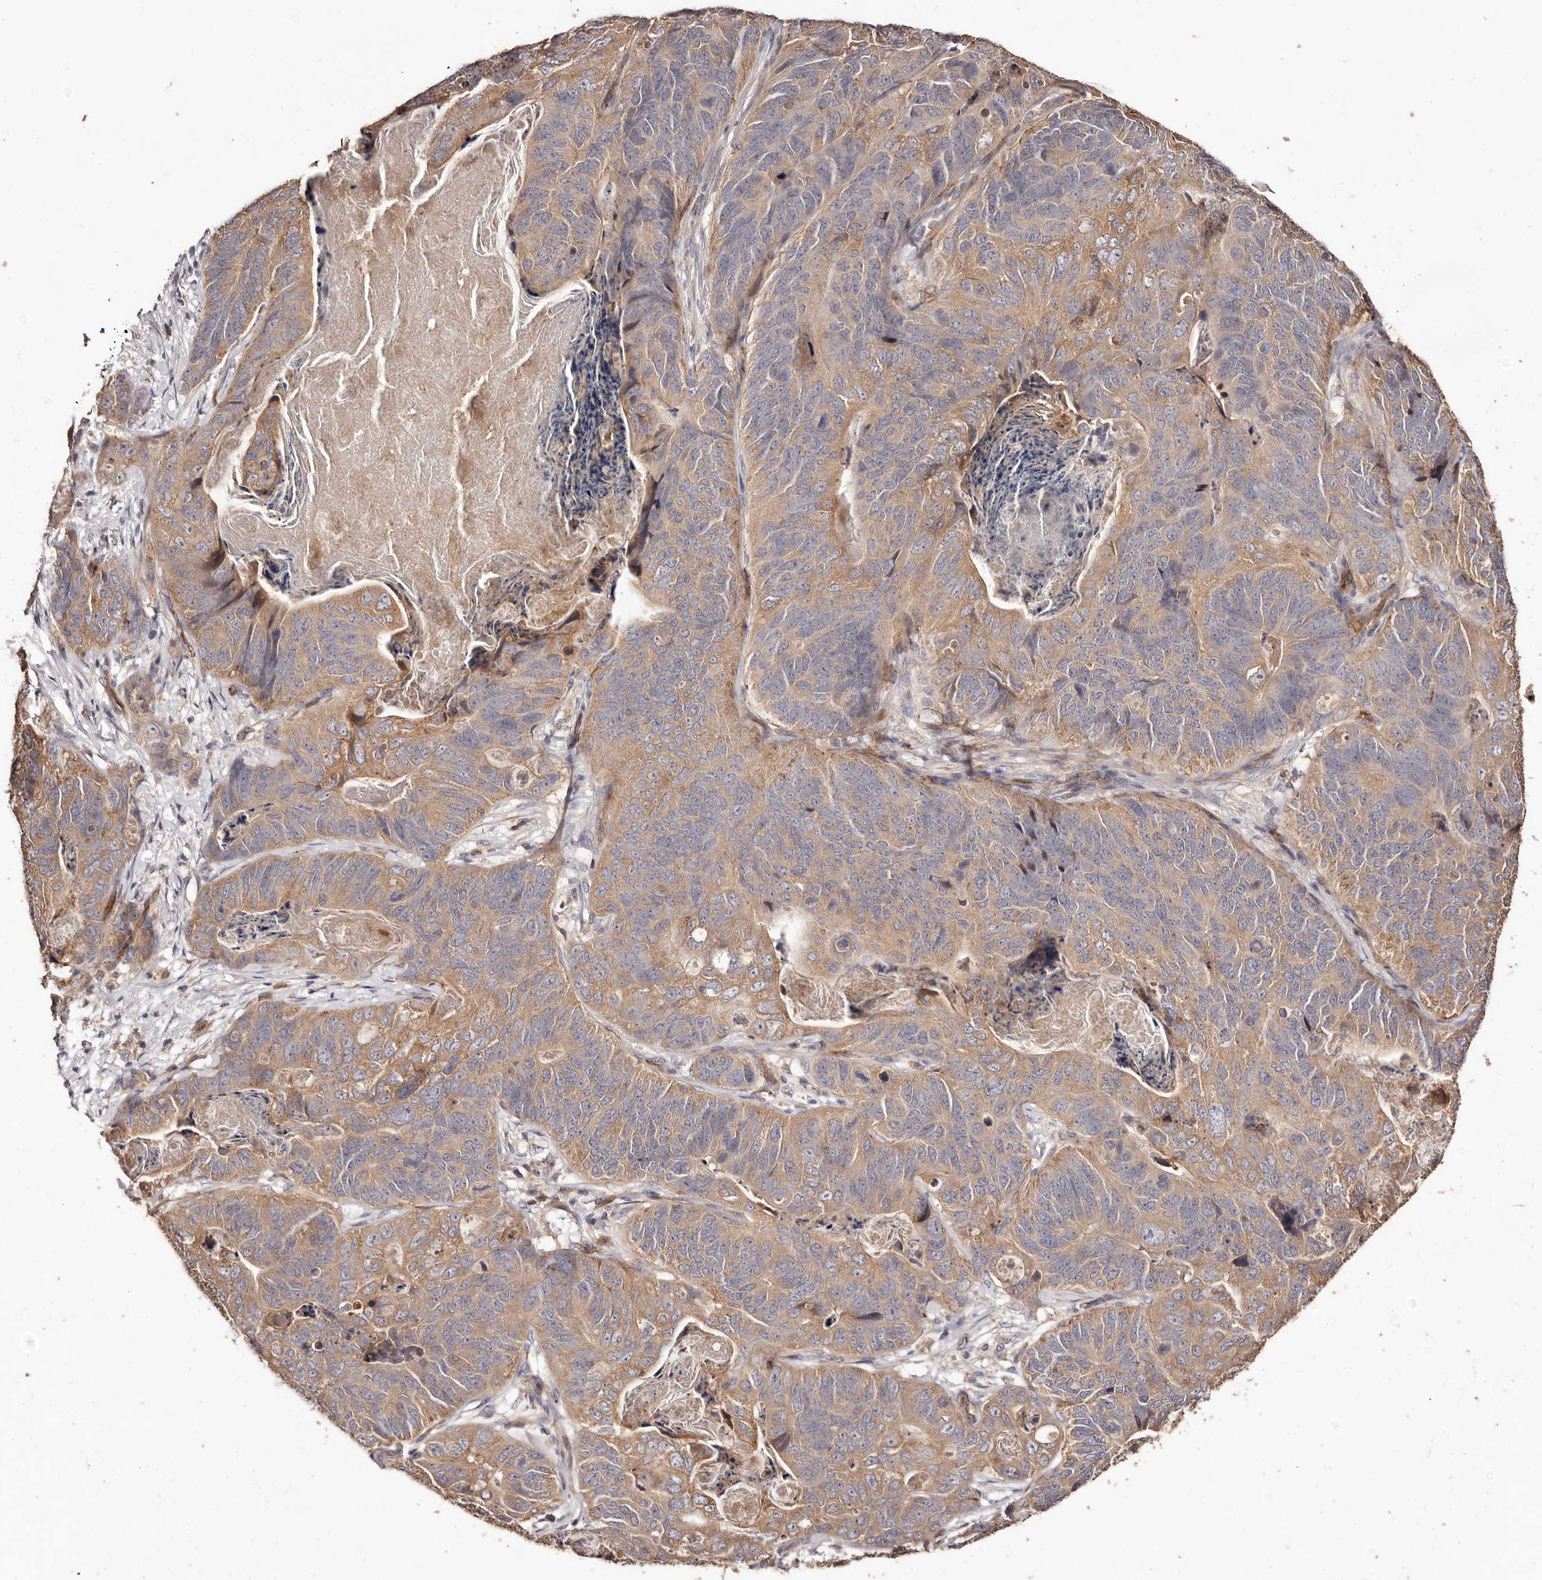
{"staining": {"intensity": "moderate", "quantity": ">75%", "location": "cytoplasmic/membranous"}, "tissue": "stomach cancer", "cell_type": "Tumor cells", "image_type": "cancer", "snomed": [{"axis": "morphology", "description": "Normal tissue, NOS"}, {"axis": "morphology", "description": "Adenocarcinoma, NOS"}, {"axis": "topography", "description": "Stomach"}], "caption": "IHC histopathology image of human stomach cancer (adenocarcinoma) stained for a protein (brown), which exhibits medium levels of moderate cytoplasmic/membranous expression in approximately >75% of tumor cells.", "gene": "CCL14", "patient": {"sex": "female", "age": 89}}